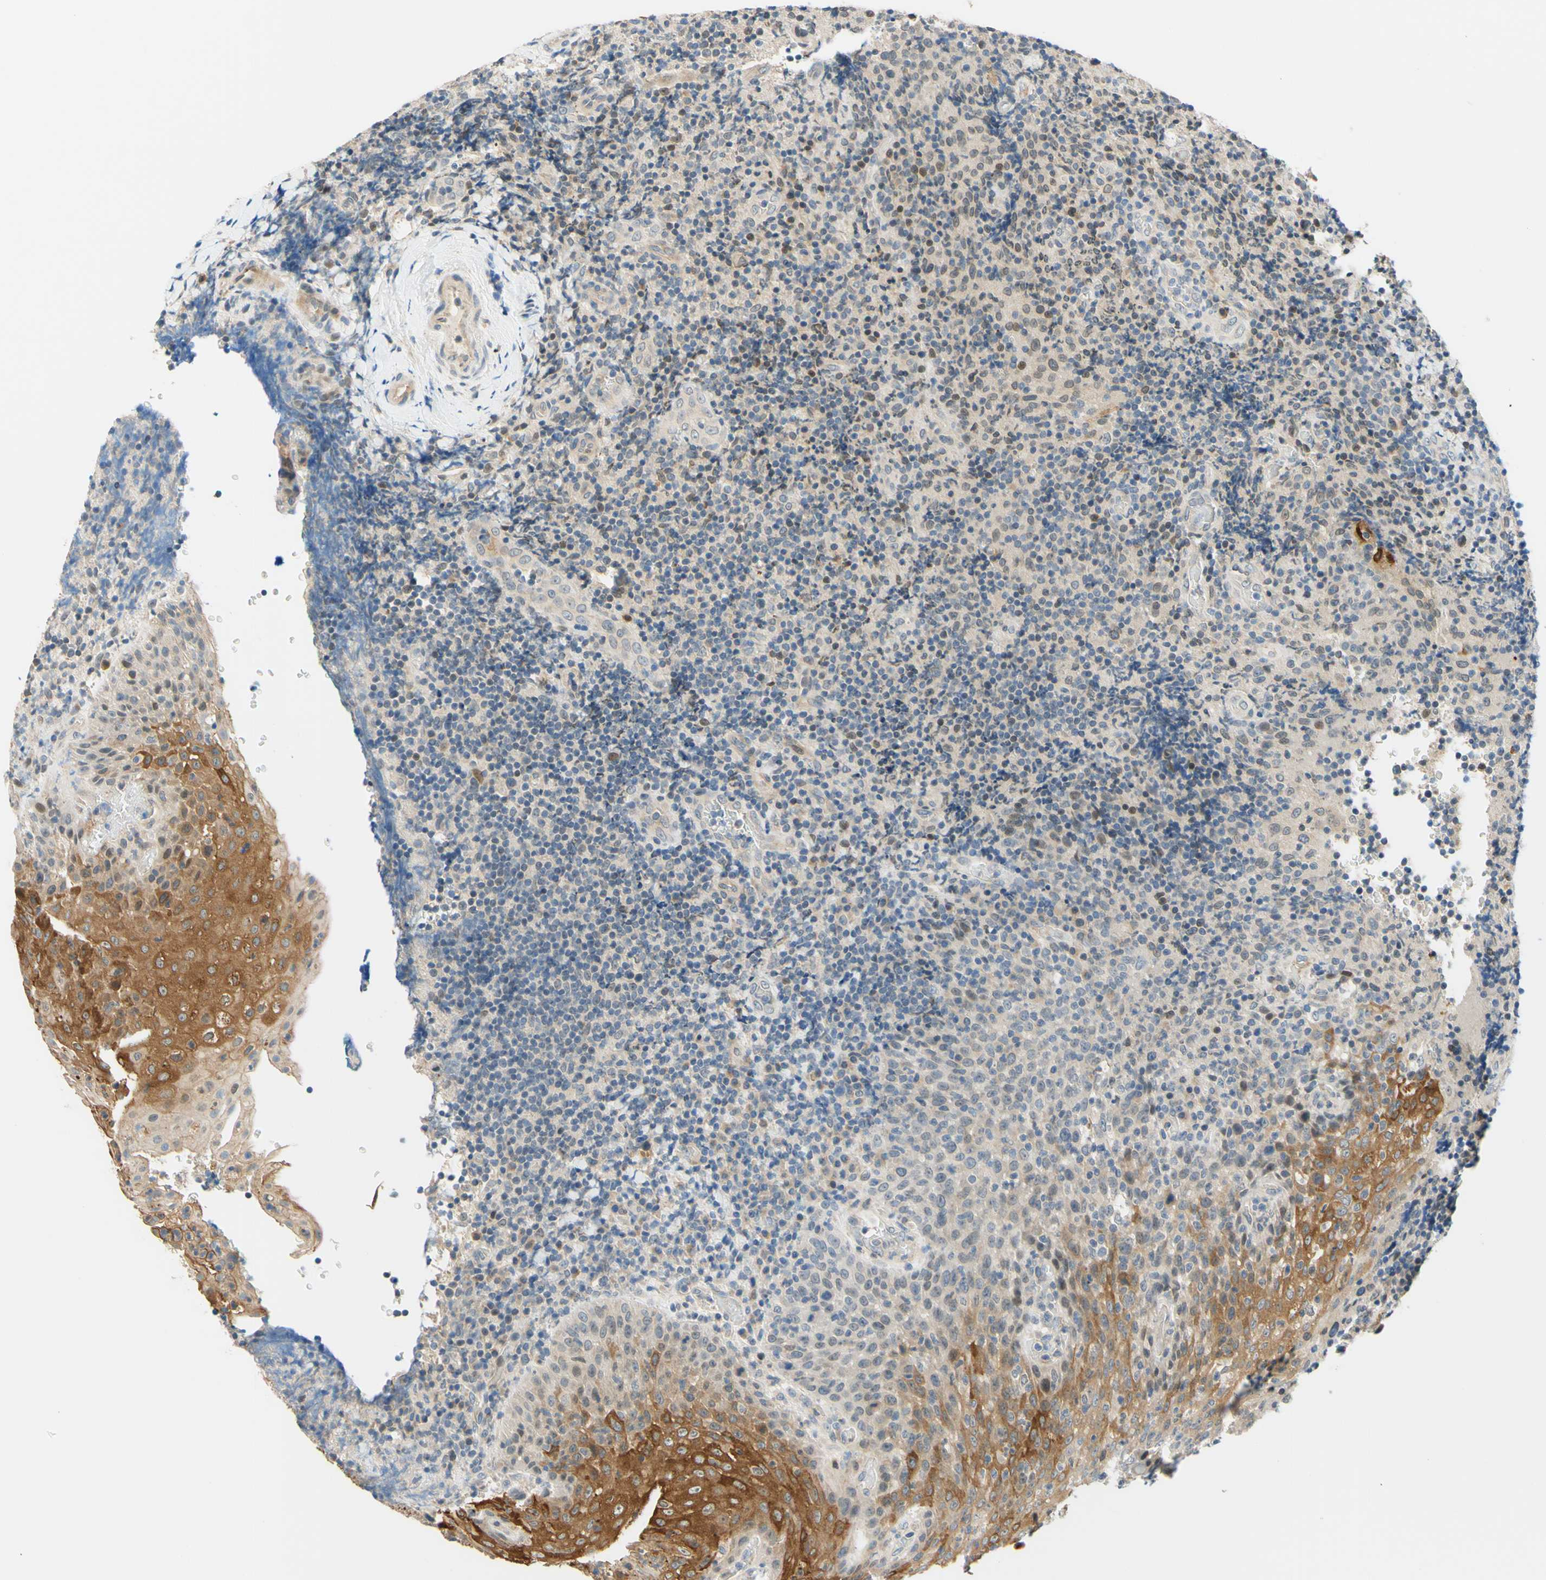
{"staining": {"intensity": "weak", "quantity": "<25%", "location": "nuclear"}, "tissue": "lymphoma", "cell_type": "Tumor cells", "image_type": "cancer", "snomed": [{"axis": "morphology", "description": "Malignant lymphoma, non-Hodgkin's type, High grade"}, {"axis": "topography", "description": "Tonsil"}], "caption": "Tumor cells are negative for protein expression in human high-grade malignant lymphoma, non-Hodgkin's type.", "gene": "C2CD2L", "patient": {"sex": "female", "age": 36}}